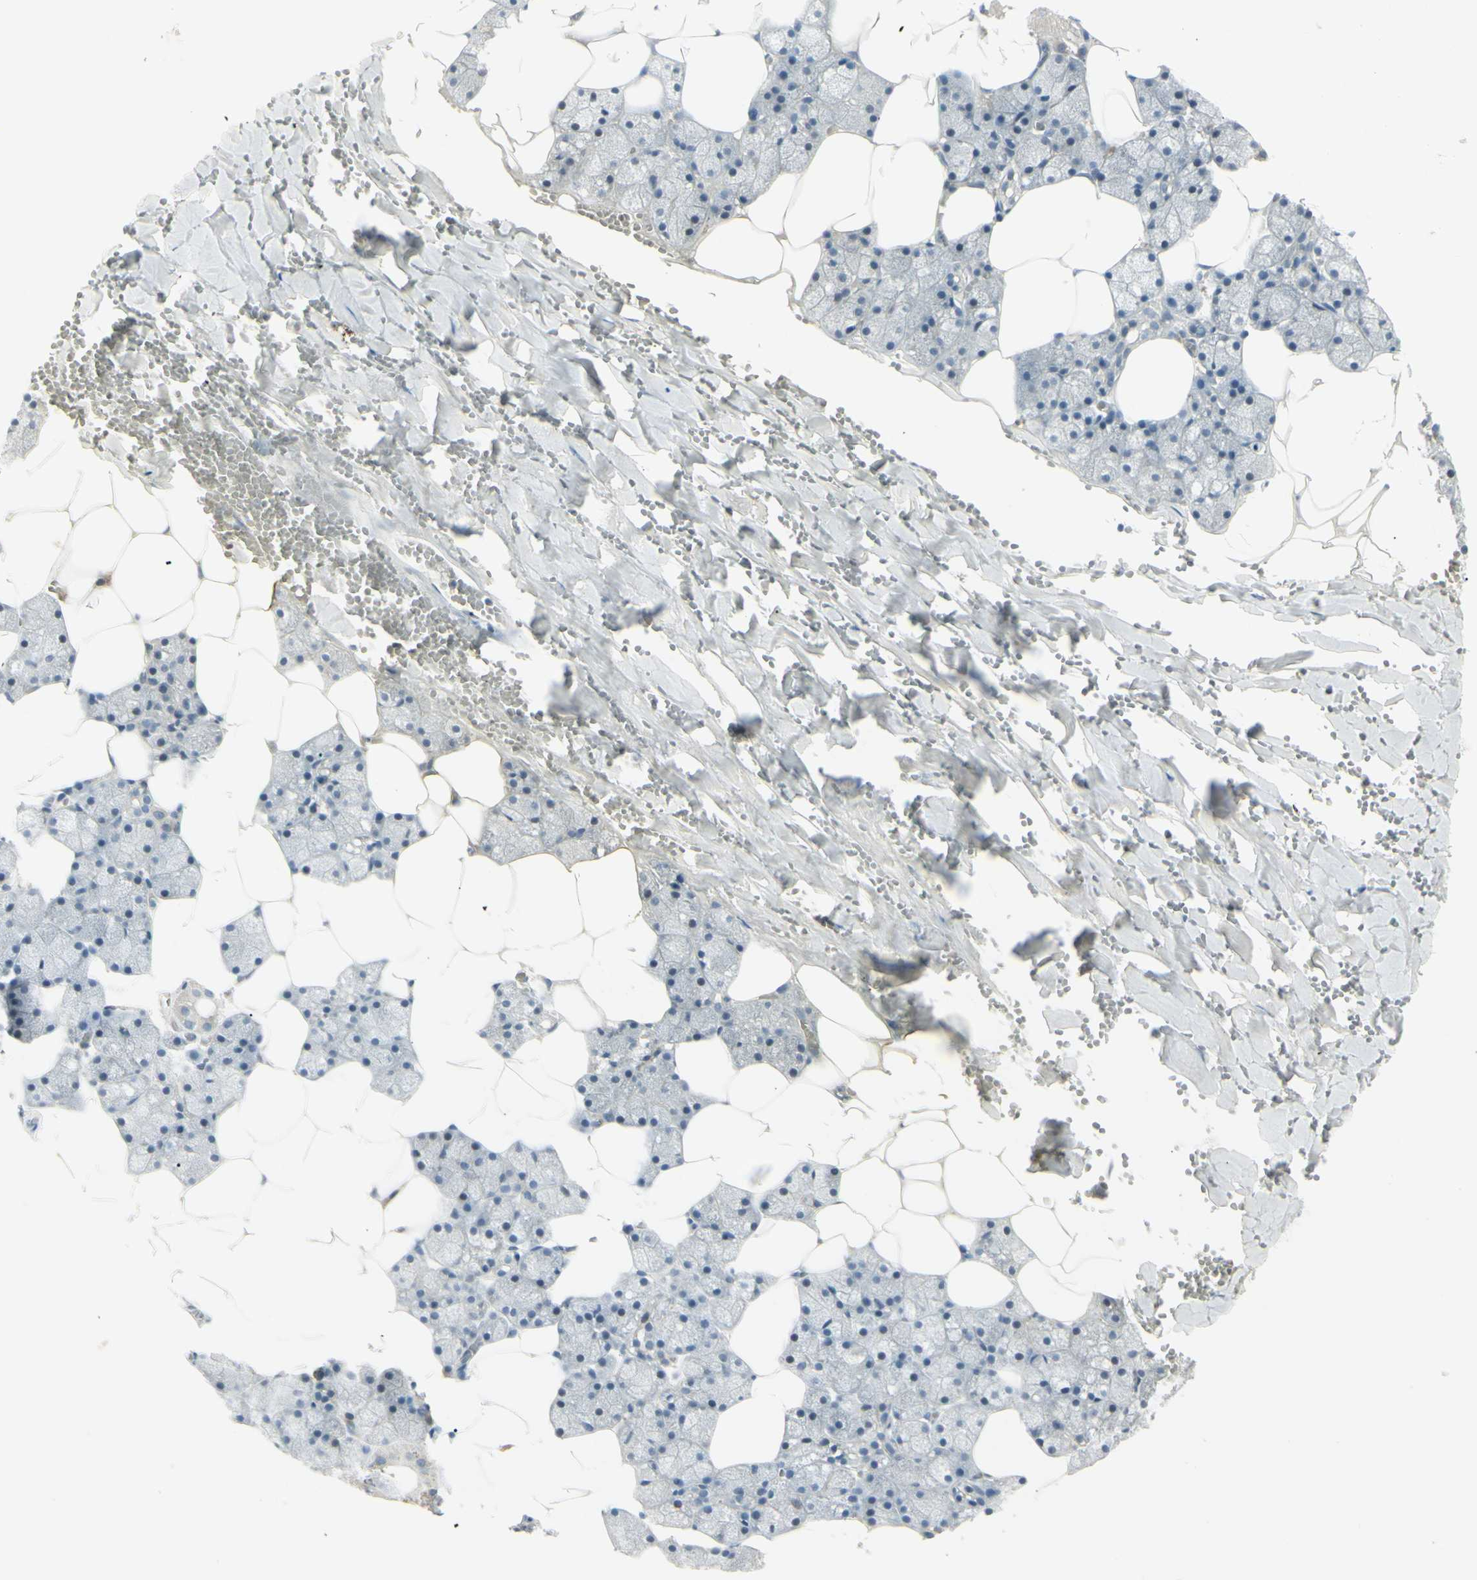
{"staining": {"intensity": "weak", "quantity": ">75%", "location": "cytoplasmic/membranous"}, "tissue": "salivary gland", "cell_type": "Glandular cells", "image_type": "normal", "snomed": [{"axis": "morphology", "description": "Normal tissue, NOS"}, {"axis": "topography", "description": "Salivary gland"}], "caption": "Brown immunohistochemical staining in unremarkable human salivary gland reveals weak cytoplasmic/membranous positivity in approximately >75% of glandular cells.", "gene": "SH3GL2", "patient": {"sex": "male", "age": 62}}